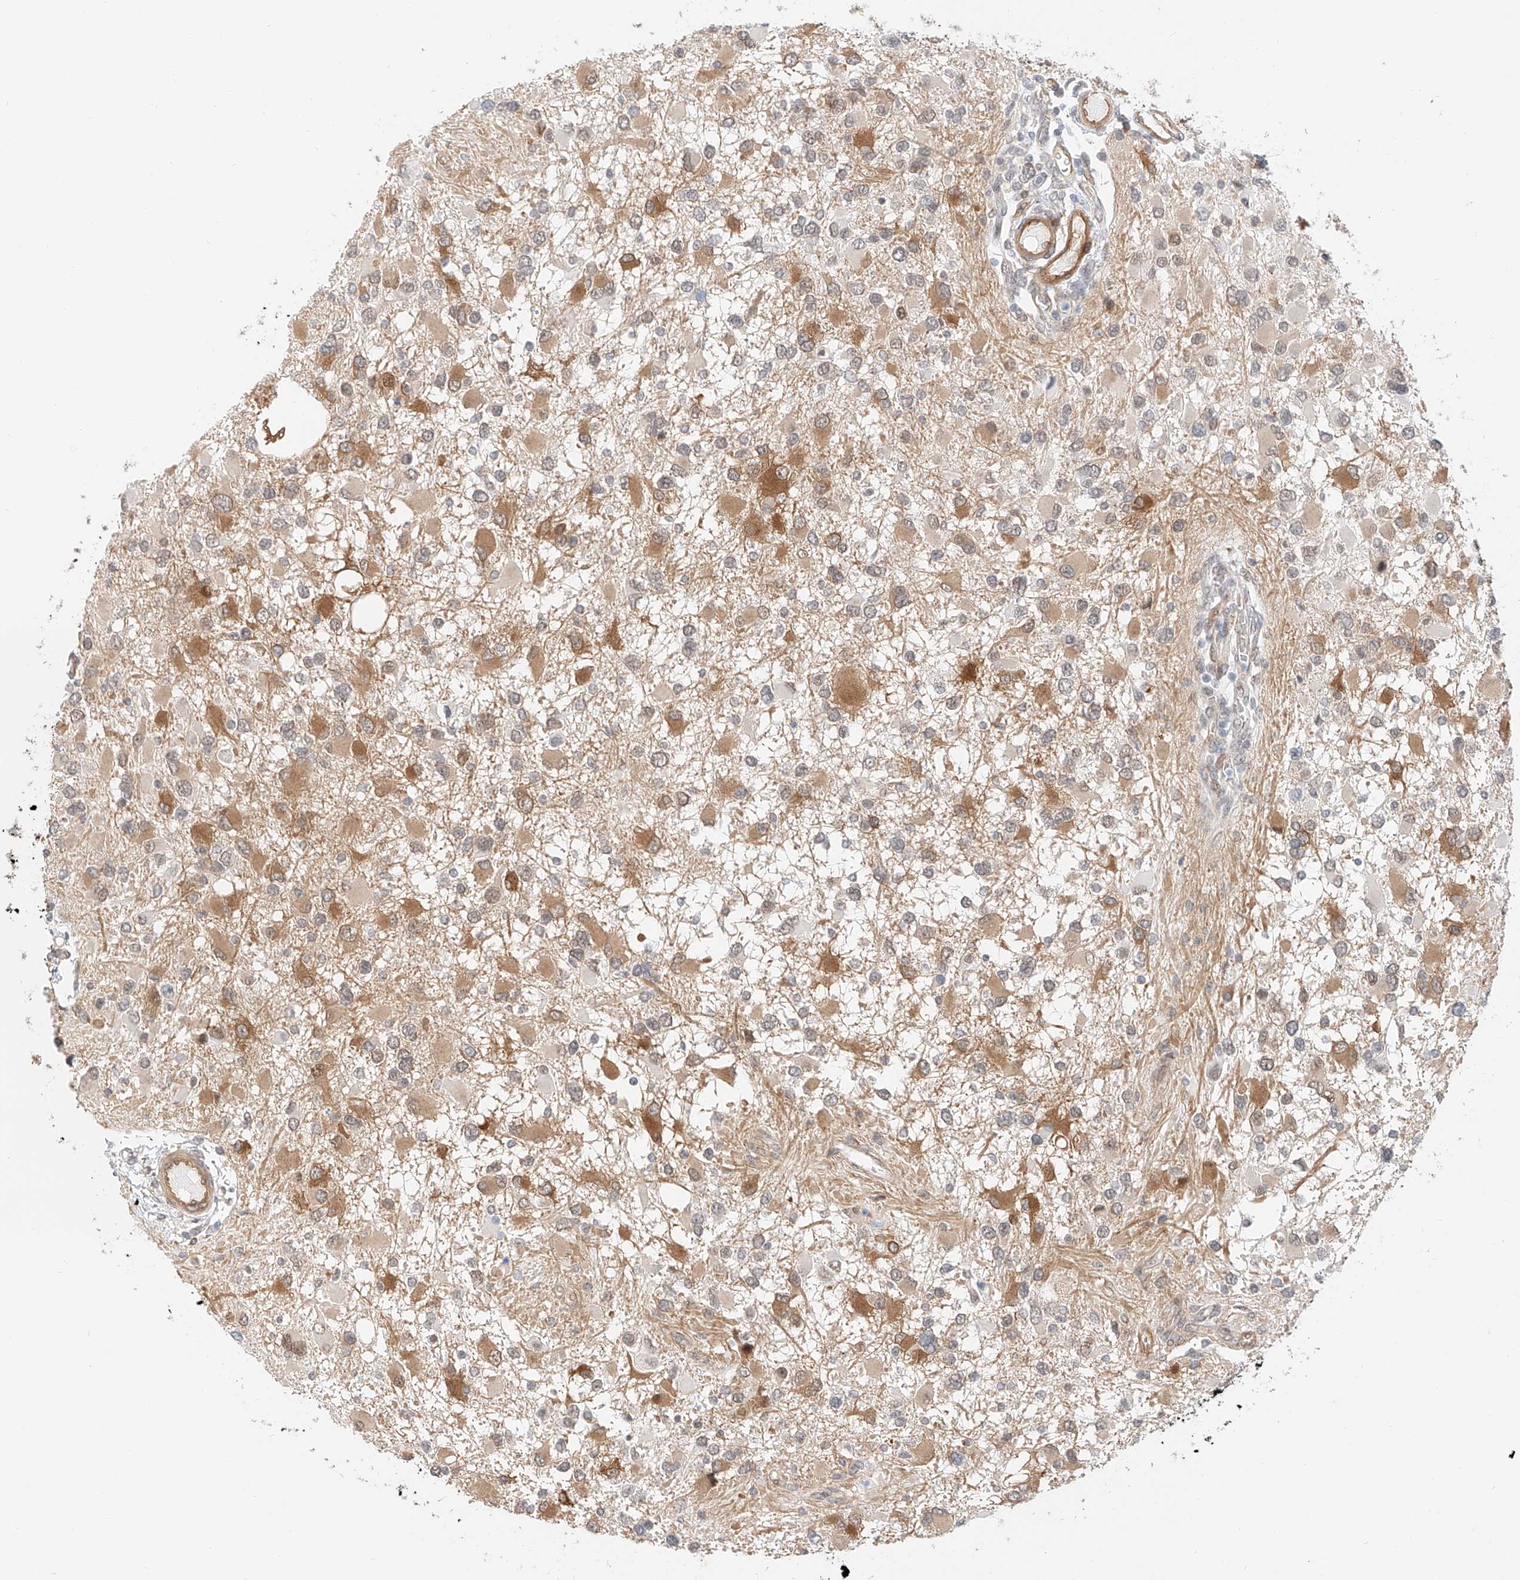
{"staining": {"intensity": "moderate", "quantity": "<25%", "location": "cytoplasmic/membranous"}, "tissue": "glioma", "cell_type": "Tumor cells", "image_type": "cancer", "snomed": [{"axis": "morphology", "description": "Glioma, malignant, High grade"}, {"axis": "topography", "description": "Brain"}], "caption": "This is an image of IHC staining of malignant high-grade glioma, which shows moderate staining in the cytoplasmic/membranous of tumor cells.", "gene": "CARMIL1", "patient": {"sex": "male", "age": 53}}